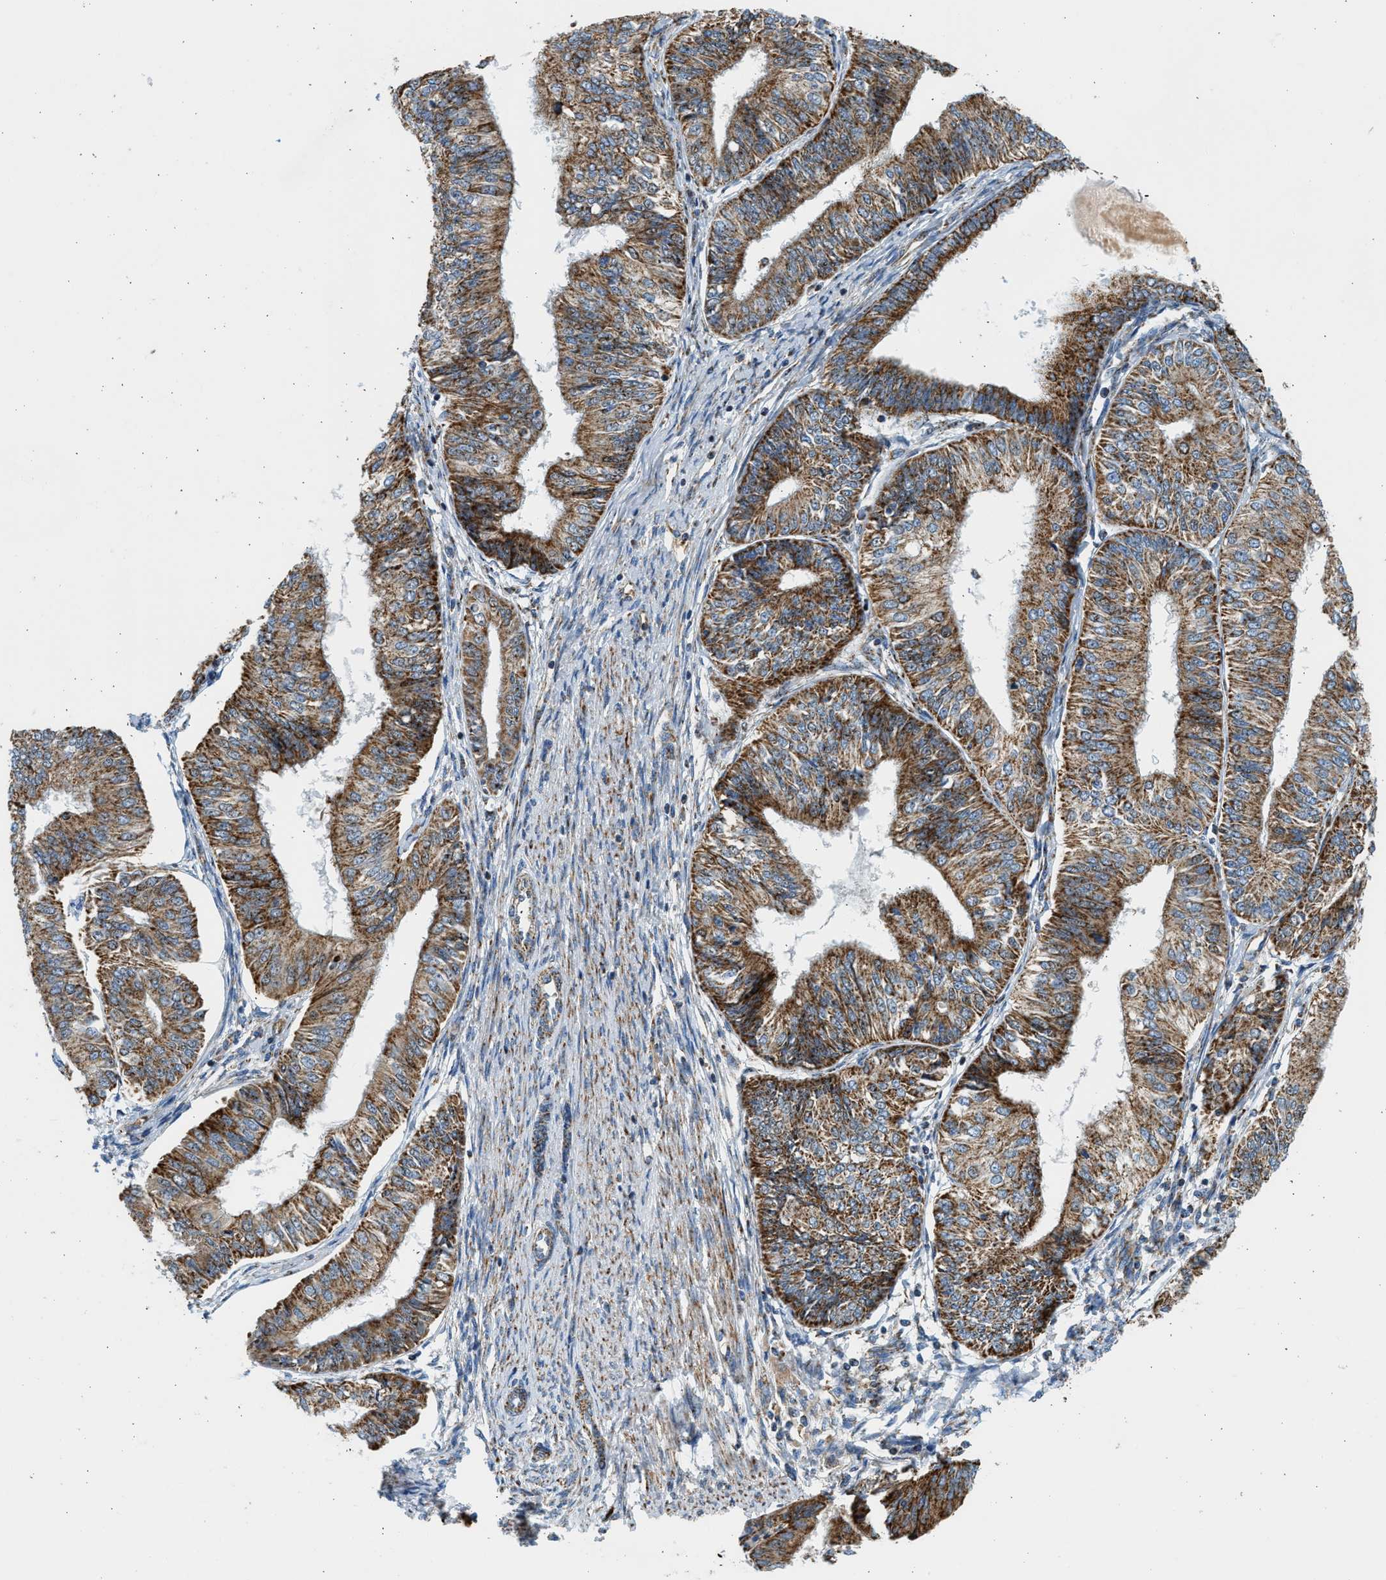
{"staining": {"intensity": "strong", "quantity": ">75%", "location": "cytoplasmic/membranous"}, "tissue": "endometrial cancer", "cell_type": "Tumor cells", "image_type": "cancer", "snomed": [{"axis": "morphology", "description": "Adenocarcinoma, NOS"}, {"axis": "topography", "description": "Endometrium"}], "caption": "Tumor cells reveal high levels of strong cytoplasmic/membranous staining in approximately >75% of cells in adenocarcinoma (endometrial).", "gene": "KCNMB3", "patient": {"sex": "female", "age": 58}}